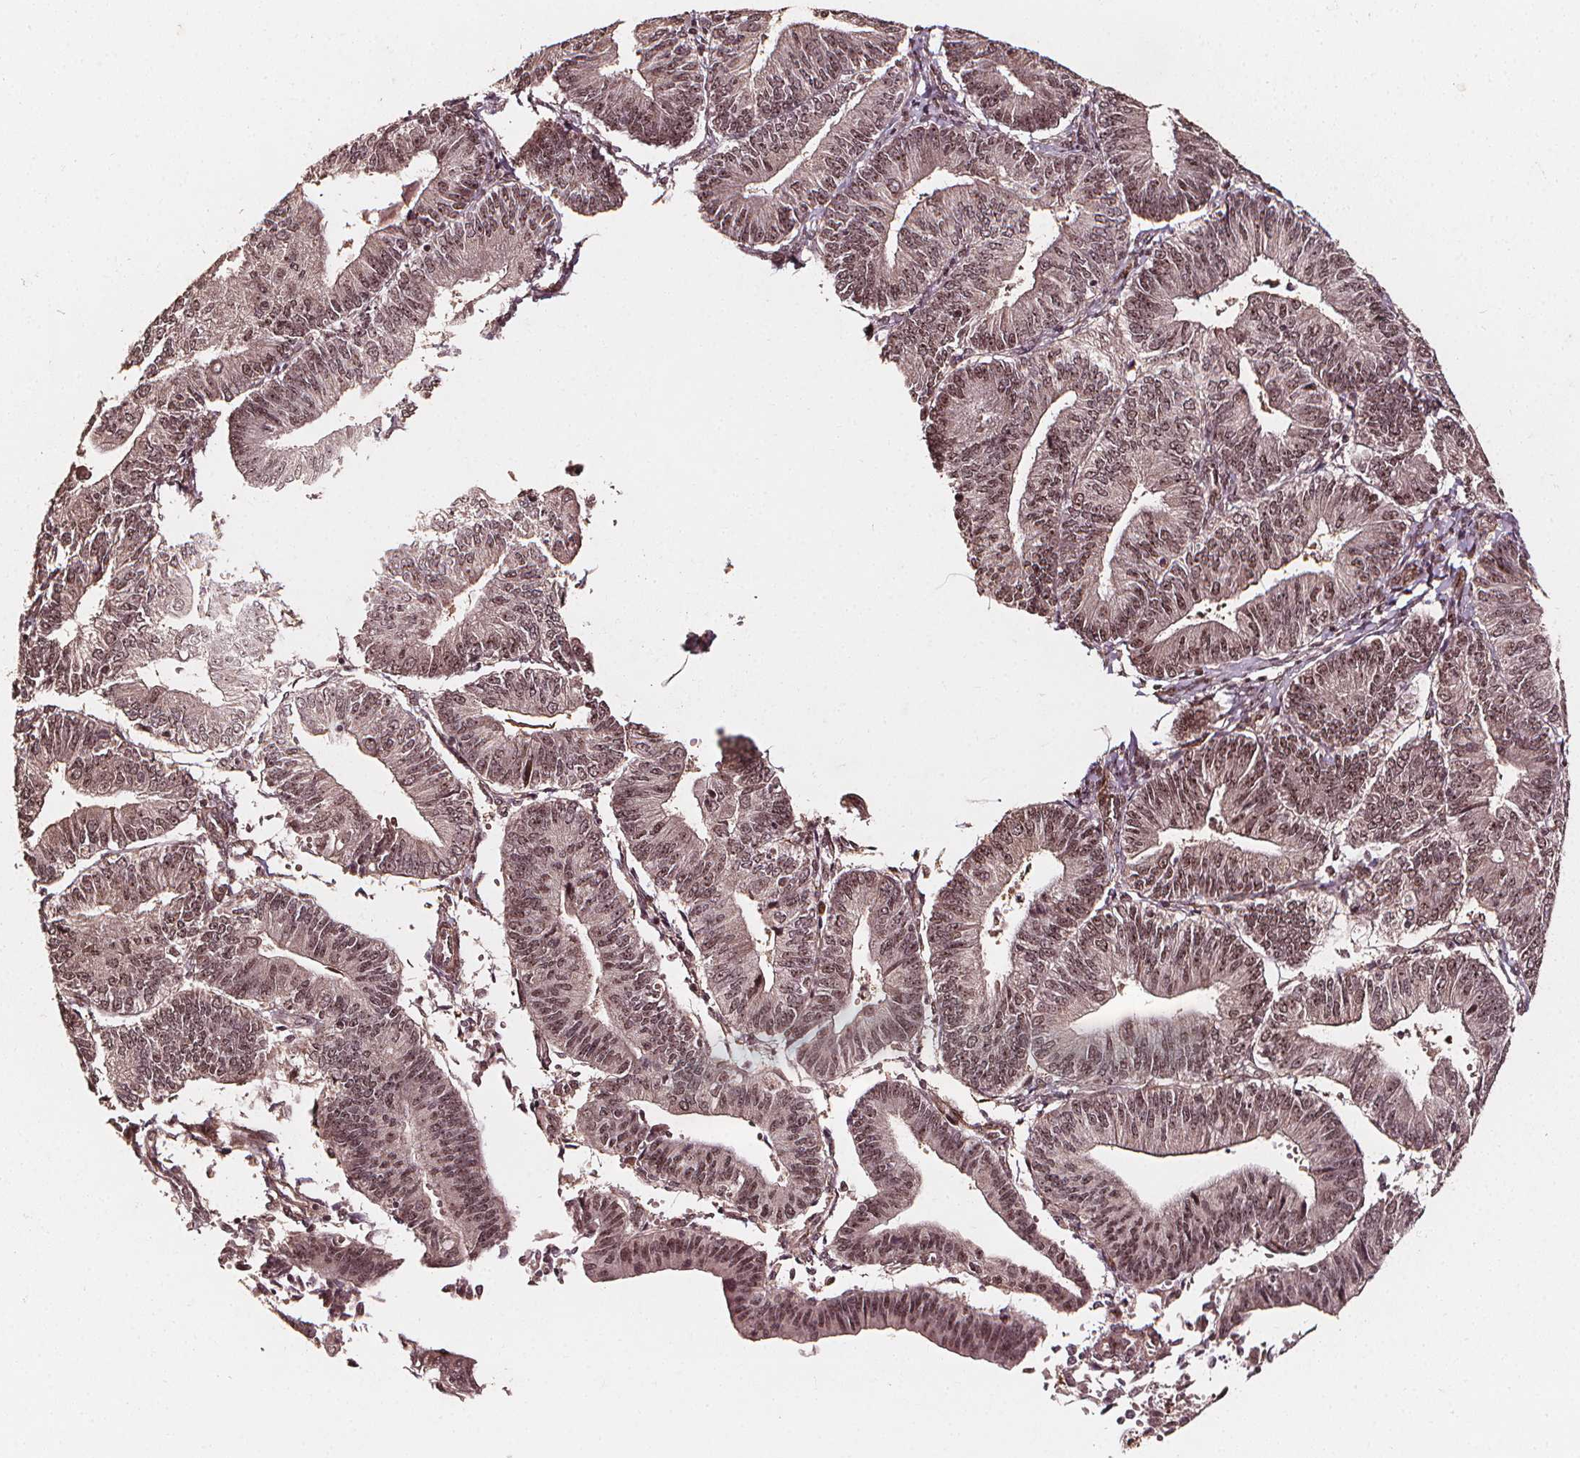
{"staining": {"intensity": "moderate", "quantity": ">75%", "location": "nuclear"}, "tissue": "endometrial cancer", "cell_type": "Tumor cells", "image_type": "cancer", "snomed": [{"axis": "morphology", "description": "Adenocarcinoma, NOS"}, {"axis": "topography", "description": "Endometrium"}], "caption": "A photomicrograph showing moderate nuclear expression in approximately >75% of tumor cells in endometrial cancer (adenocarcinoma), as visualized by brown immunohistochemical staining.", "gene": "EXOSC9", "patient": {"sex": "female", "age": 65}}